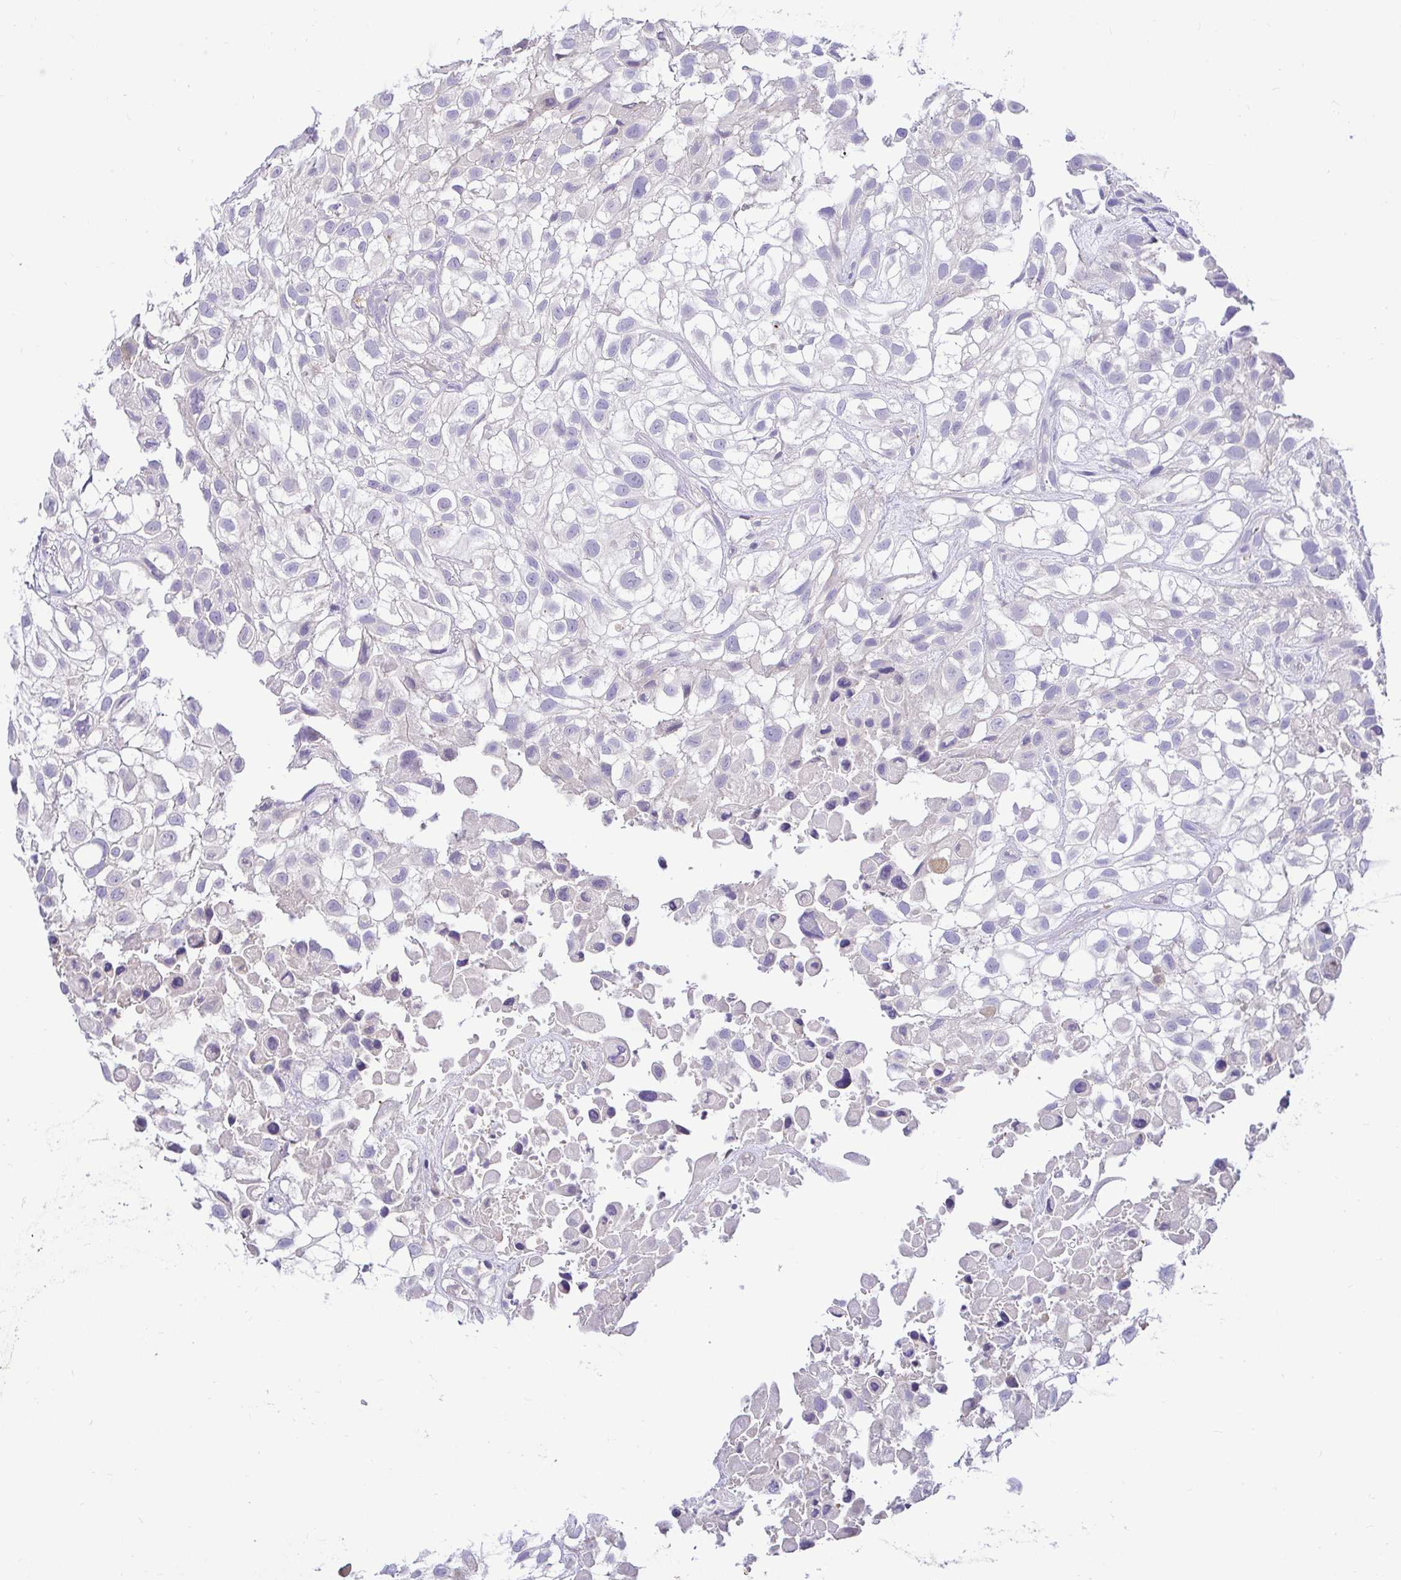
{"staining": {"intensity": "negative", "quantity": "none", "location": "none"}, "tissue": "urothelial cancer", "cell_type": "Tumor cells", "image_type": "cancer", "snomed": [{"axis": "morphology", "description": "Urothelial carcinoma, High grade"}, {"axis": "topography", "description": "Urinary bladder"}], "caption": "An immunohistochemistry photomicrograph of high-grade urothelial carcinoma is shown. There is no staining in tumor cells of high-grade urothelial carcinoma.", "gene": "SKAP1", "patient": {"sex": "male", "age": 56}}